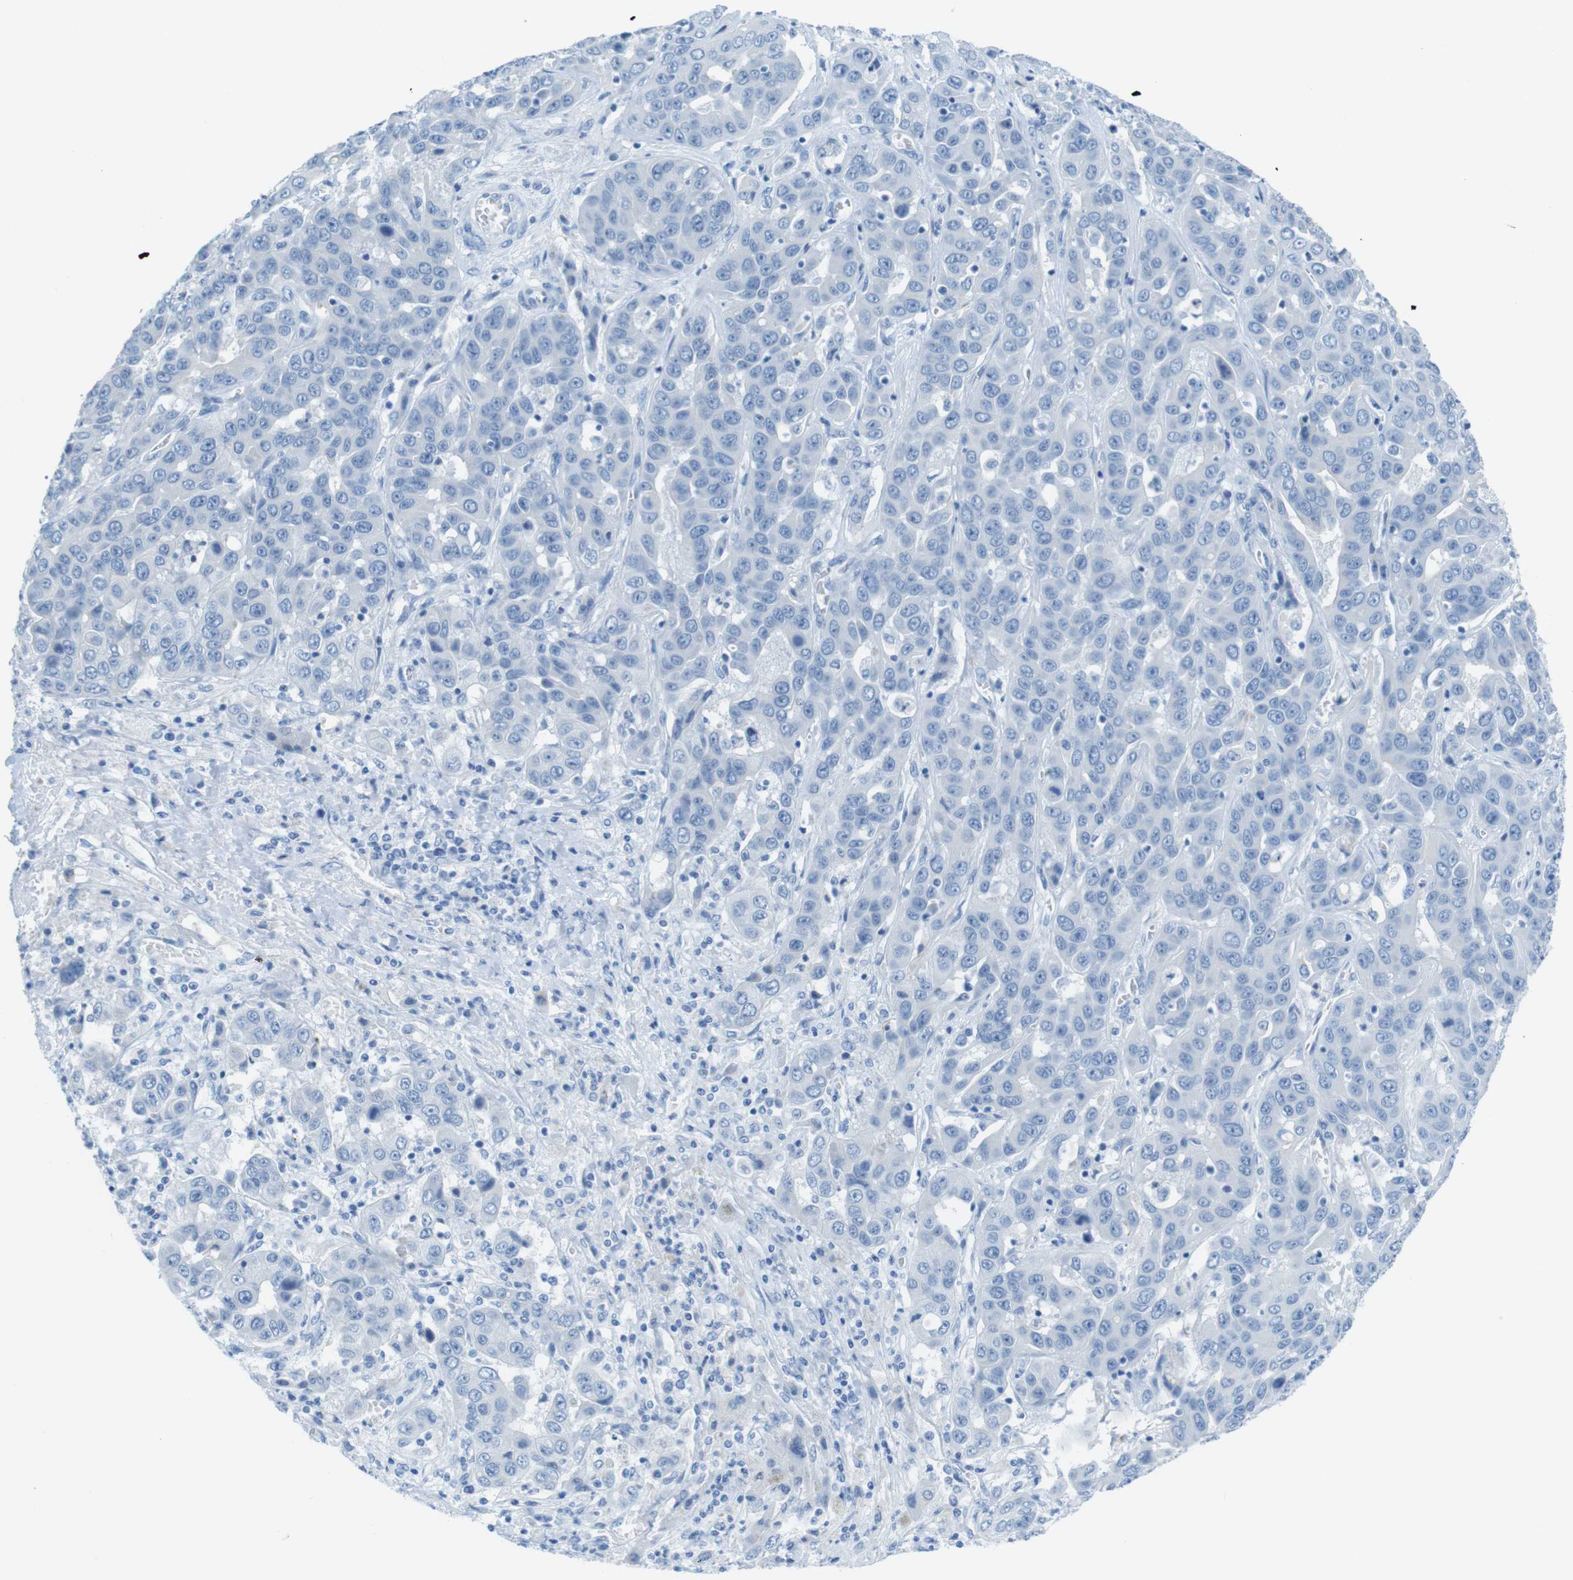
{"staining": {"intensity": "negative", "quantity": "none", "location": "none"}, "tissue": "liver cancer", "cell_type": "Tumor cells", "image_type": "cancer", "snomed": [{"axis": "morphology", "description": "Cholangiocarcinoma"}, {"axis": "topography", "description": "Liver"}], "caption": "Tumor cells are negative for protein expression in human cholangiocarcinoma (liver).", "gene": "GAP43", "patient": {"sex": "female", "age": 52}}